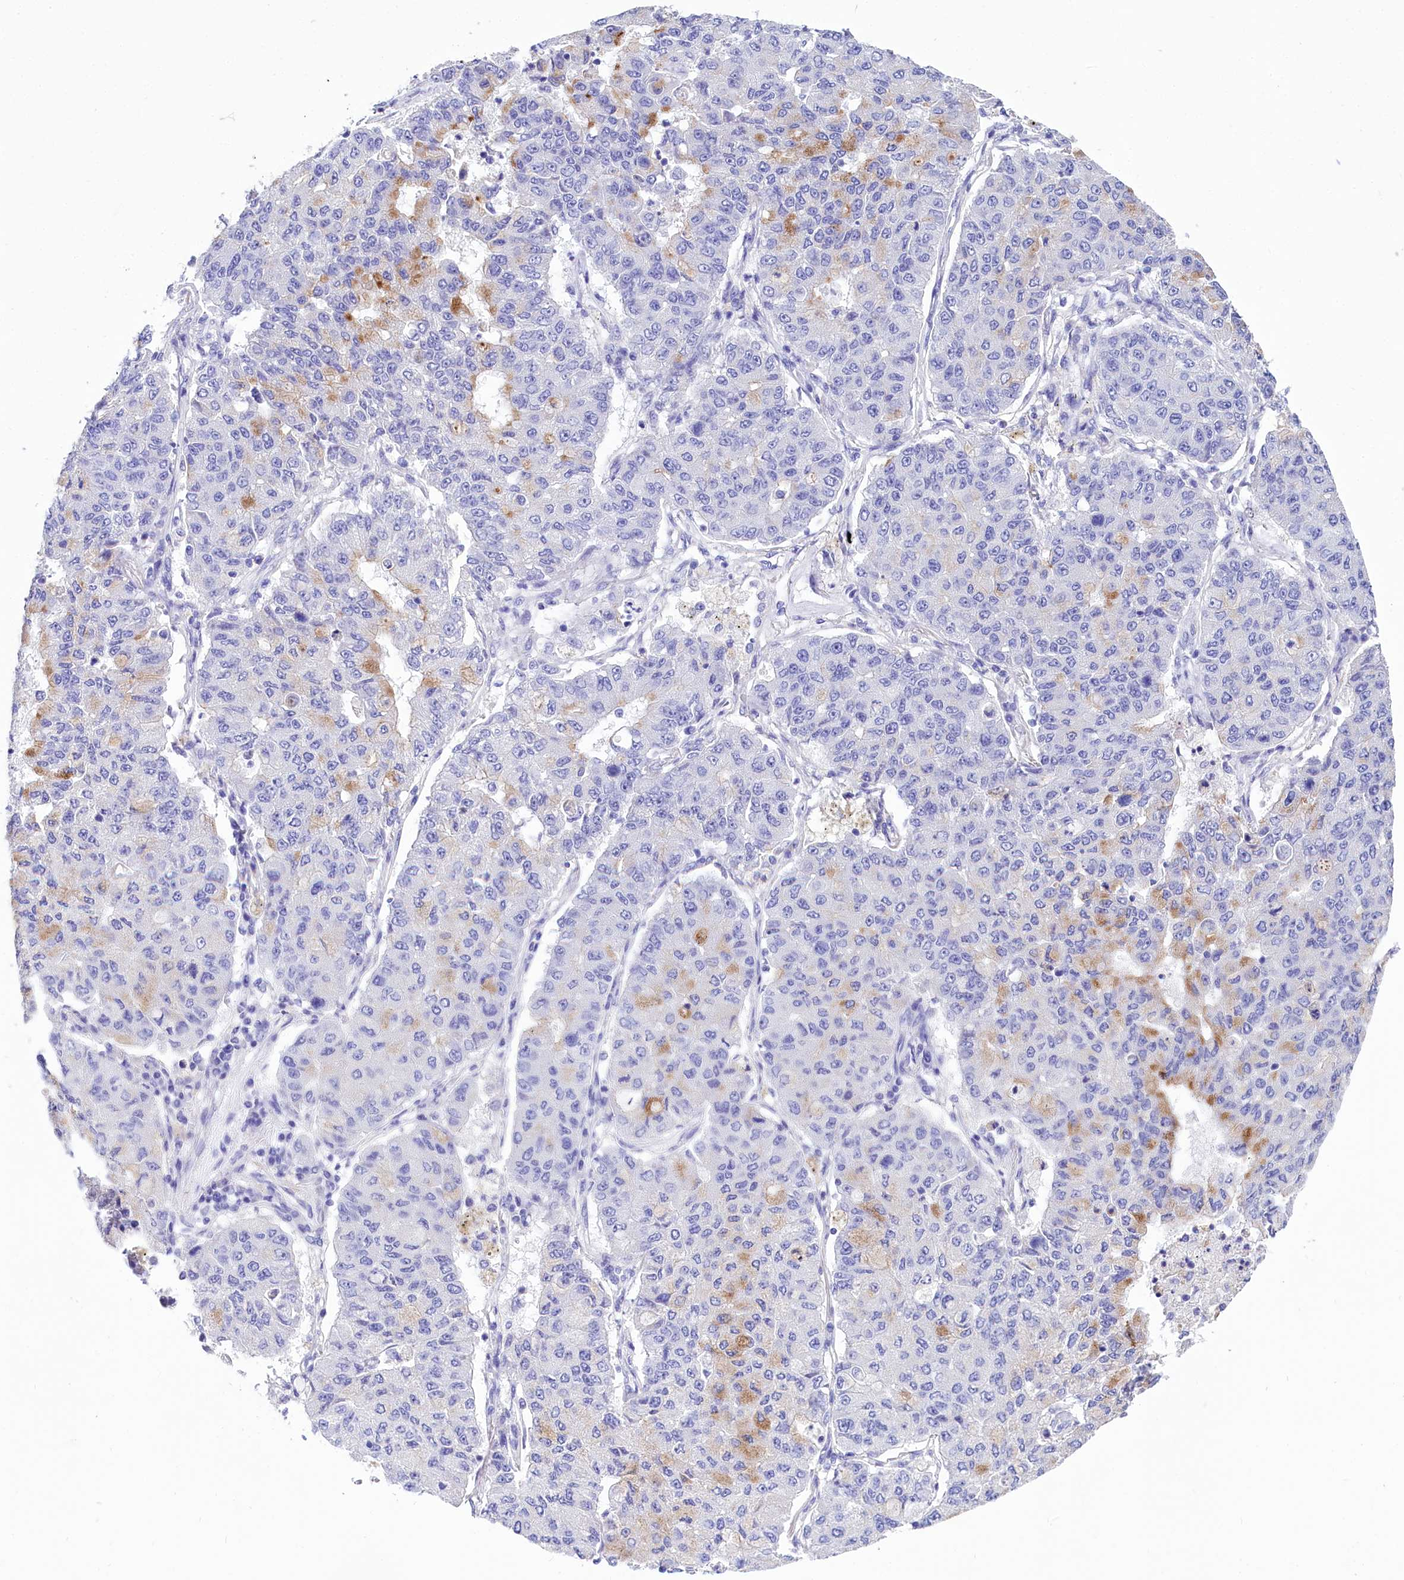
{"staining": {"intensity": "moderate", "quantity": "<25%", "location": "cytoplasmic/membranous"}, "tissue": "lung cancer", "cell_type": "Tumor cells", "image_type": "cancer", "snomed": [{"axis": "morphology", "description": "Squamous cell carcinoma, NOS"}, {"axis": "topography", "description": "Lung"}], "caption": "IHC micrograph of neoplastic tissue: lung squamous cell carcinoma stained using immunohistochemistry shows low levels of moderate protein expression localized specifically in the cytoplasmic/membranous of tumor cells, appearing as a cytoplasmic/membranous brown color.", "gene": "TTC36", "patient": {"sex": "male", "age": 74}}